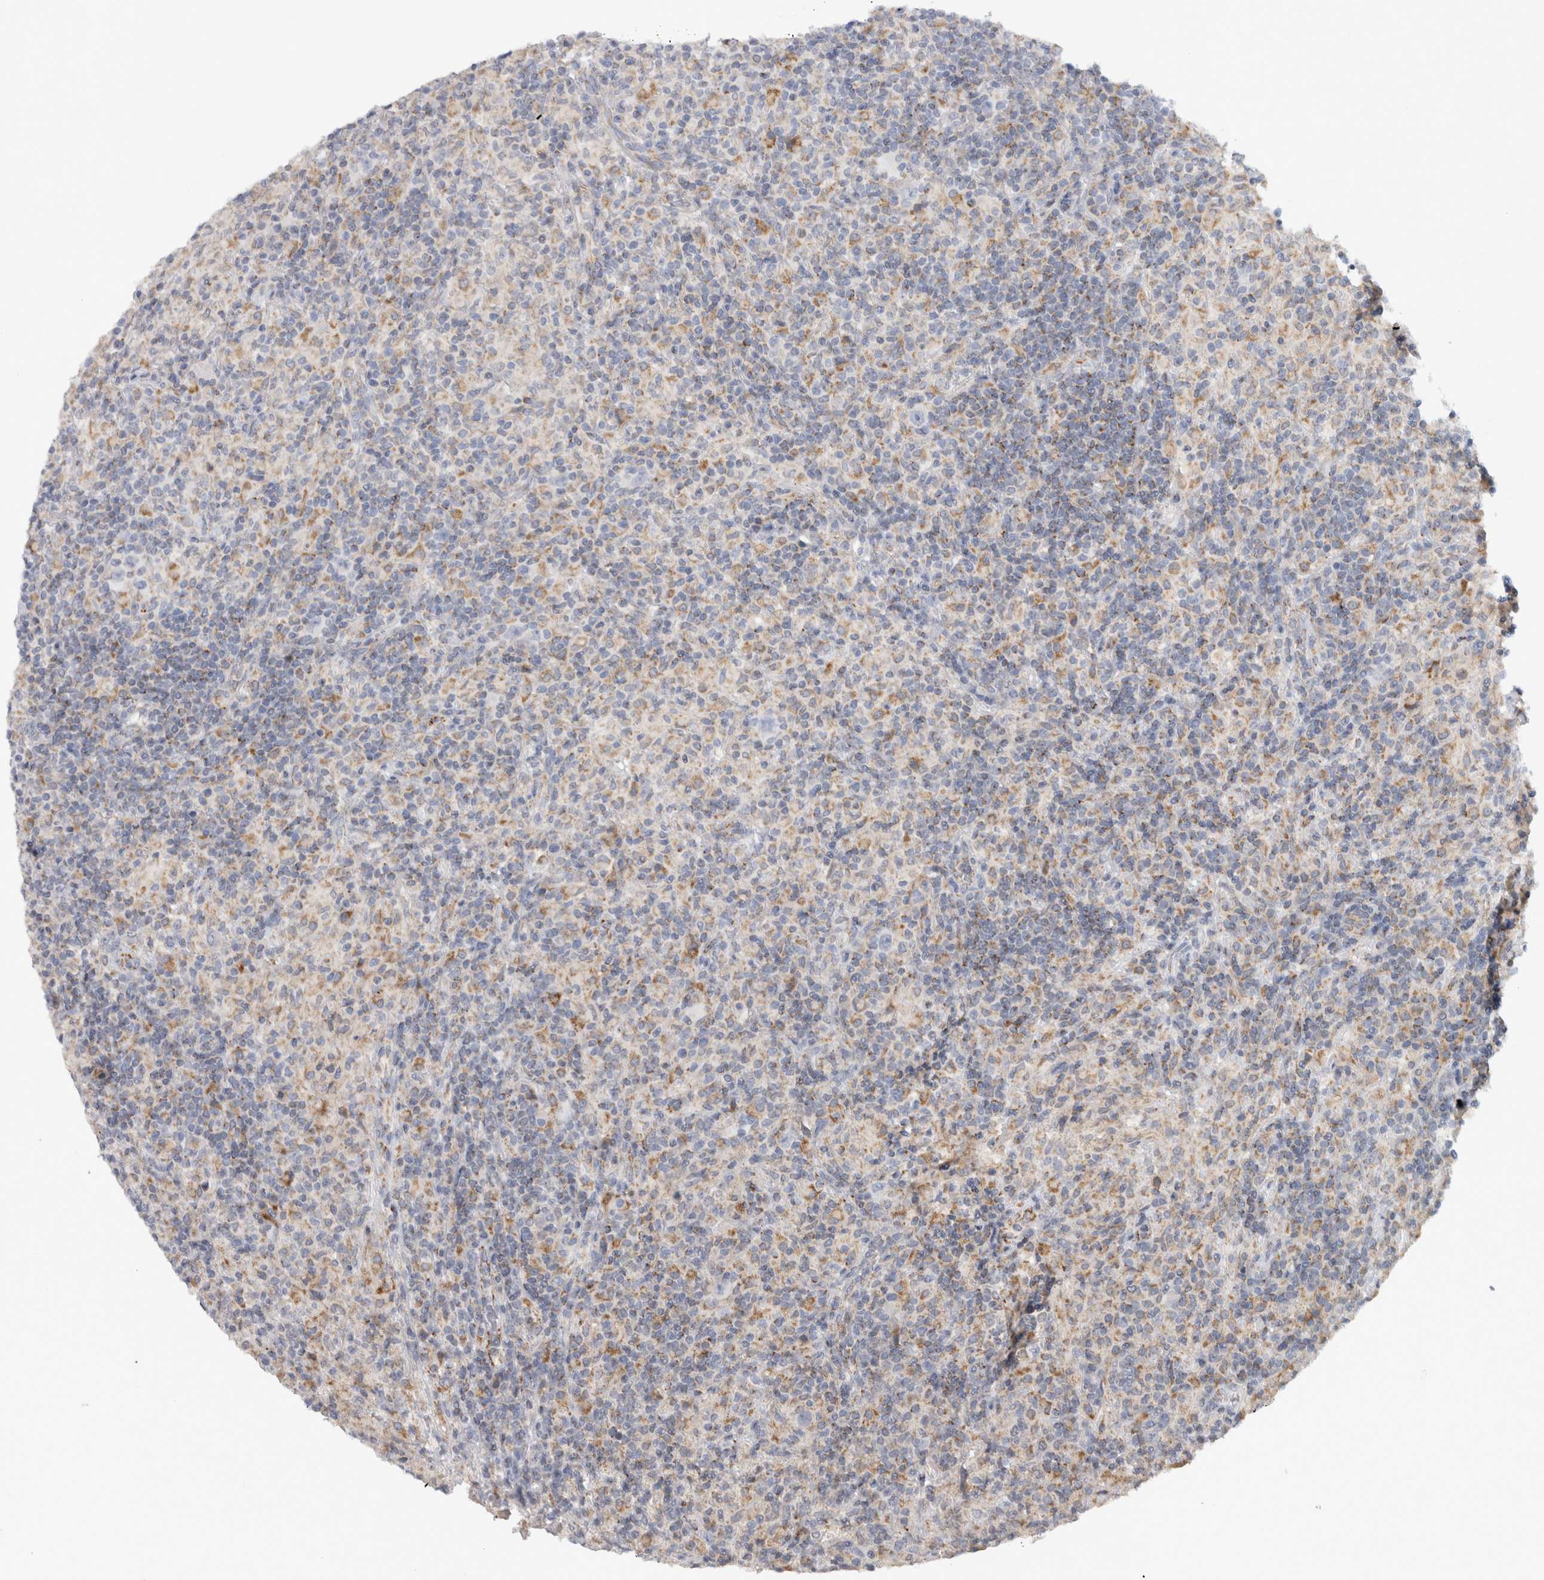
{"staining": {"intensity": "negative", "quantity": "none", "location": "none"}, "tissue": "lymphoma", "cell_type": "Tumor cells", "image_type": "cancer", "snomed": [{"axis": "morphology", "description": "Hodgkin's disease, NOS"}, {"axis": "topography", "description": "Lymph node"}], "caption": "The micrograph exhibits no staining of tumor cells in Hodgkin's disease.", "gene": "RAB18", "patient": {"sex": "male", "age": 70}}